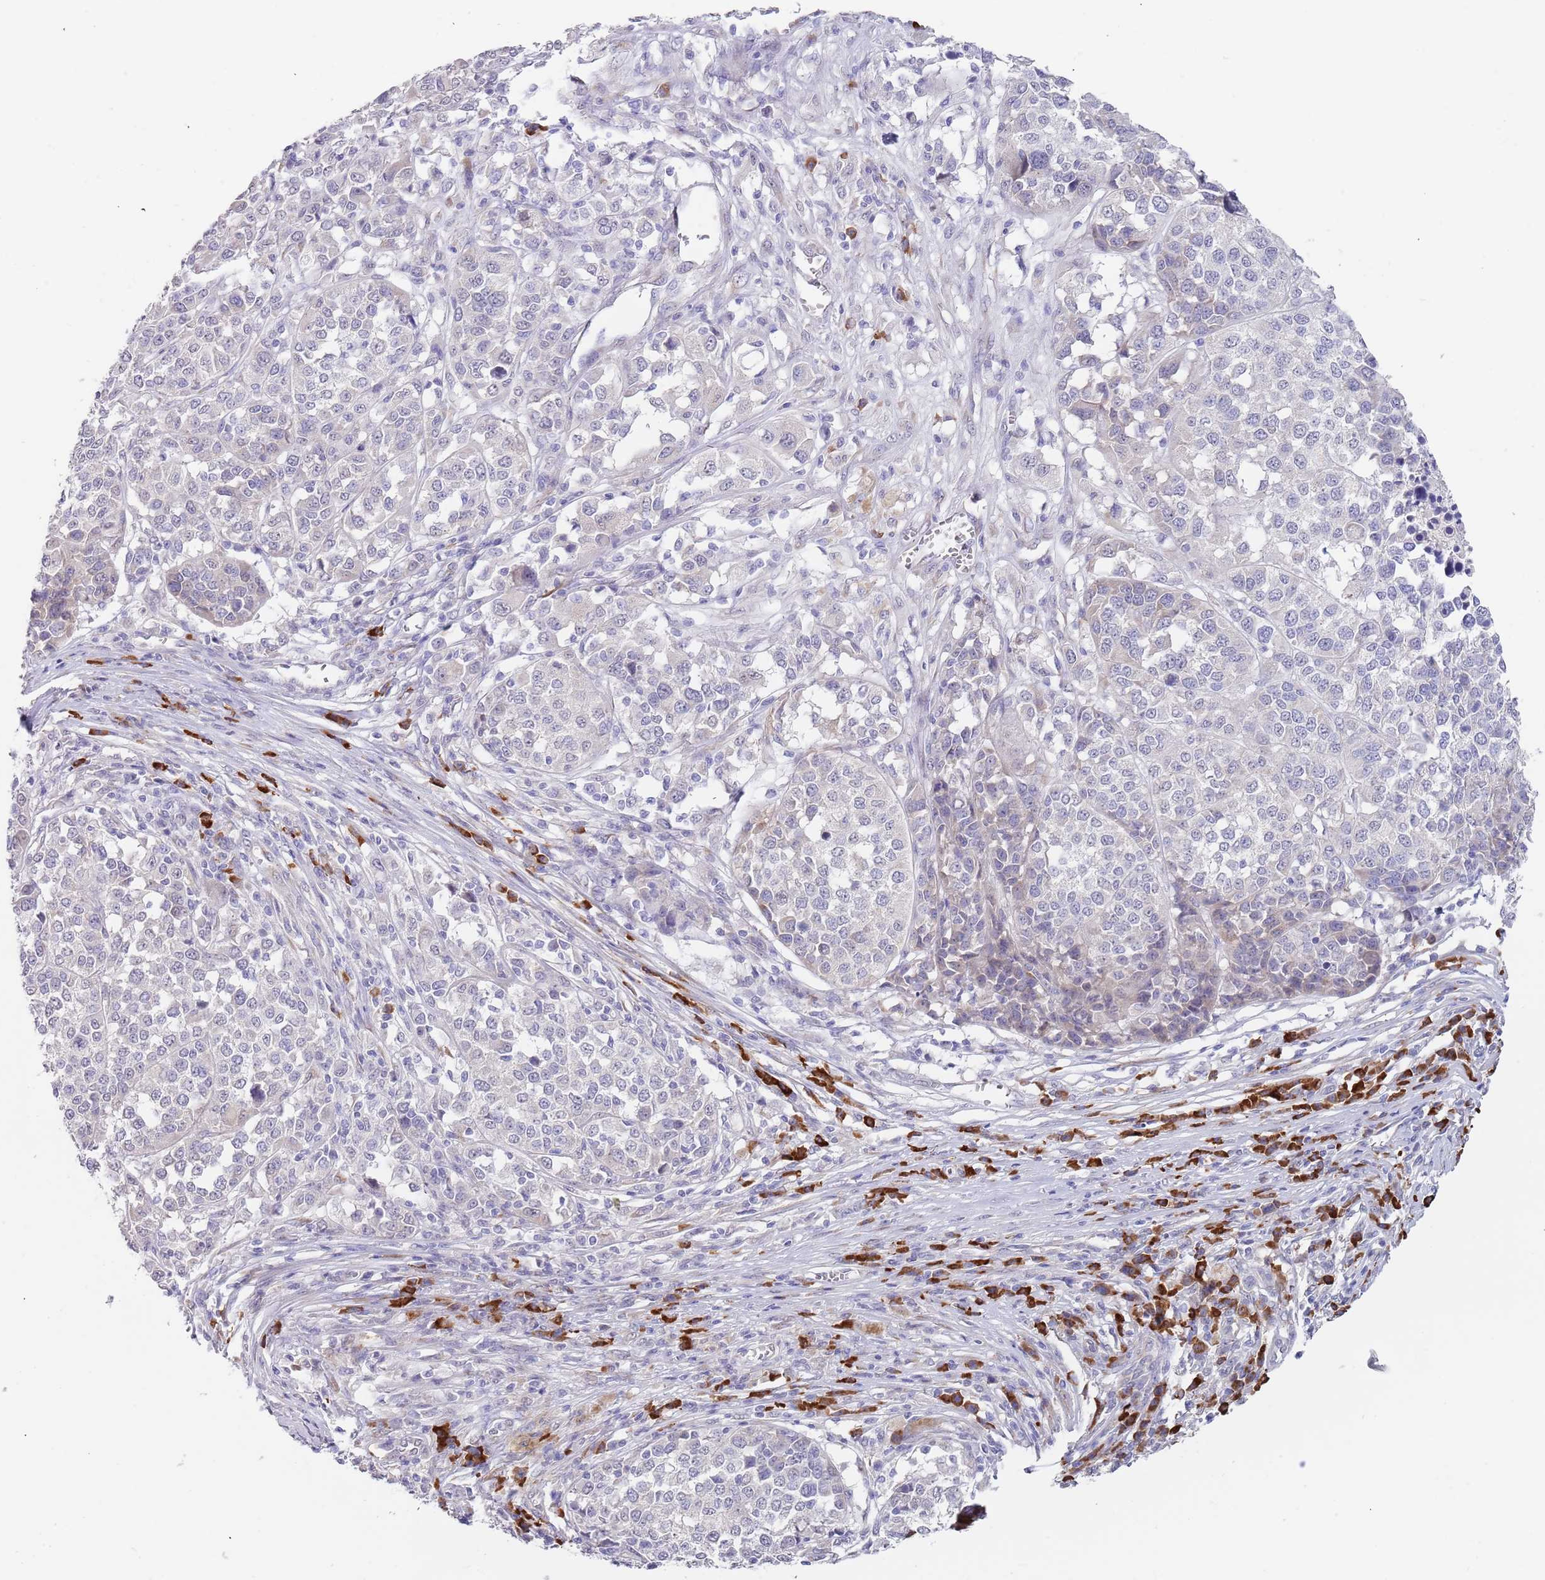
{"staining": {"intensity": "negative", "quantity": "none", "location": "none"}, "tissue": "melanoma", "cell_type": "Tumor cells", "image_type": "cancer", "snomed": [{"axis": "morphology", "description": "Malignant melanoma, Metastatic site"}, {"axis": "topography", "description": "Lymph node"}], "caption": "Melanoma was stained to show a protein in brown. There is no significant expression in tumor cells.", "gene": "TNRC6C", "patient": {"sex": "male", "age": 44}}